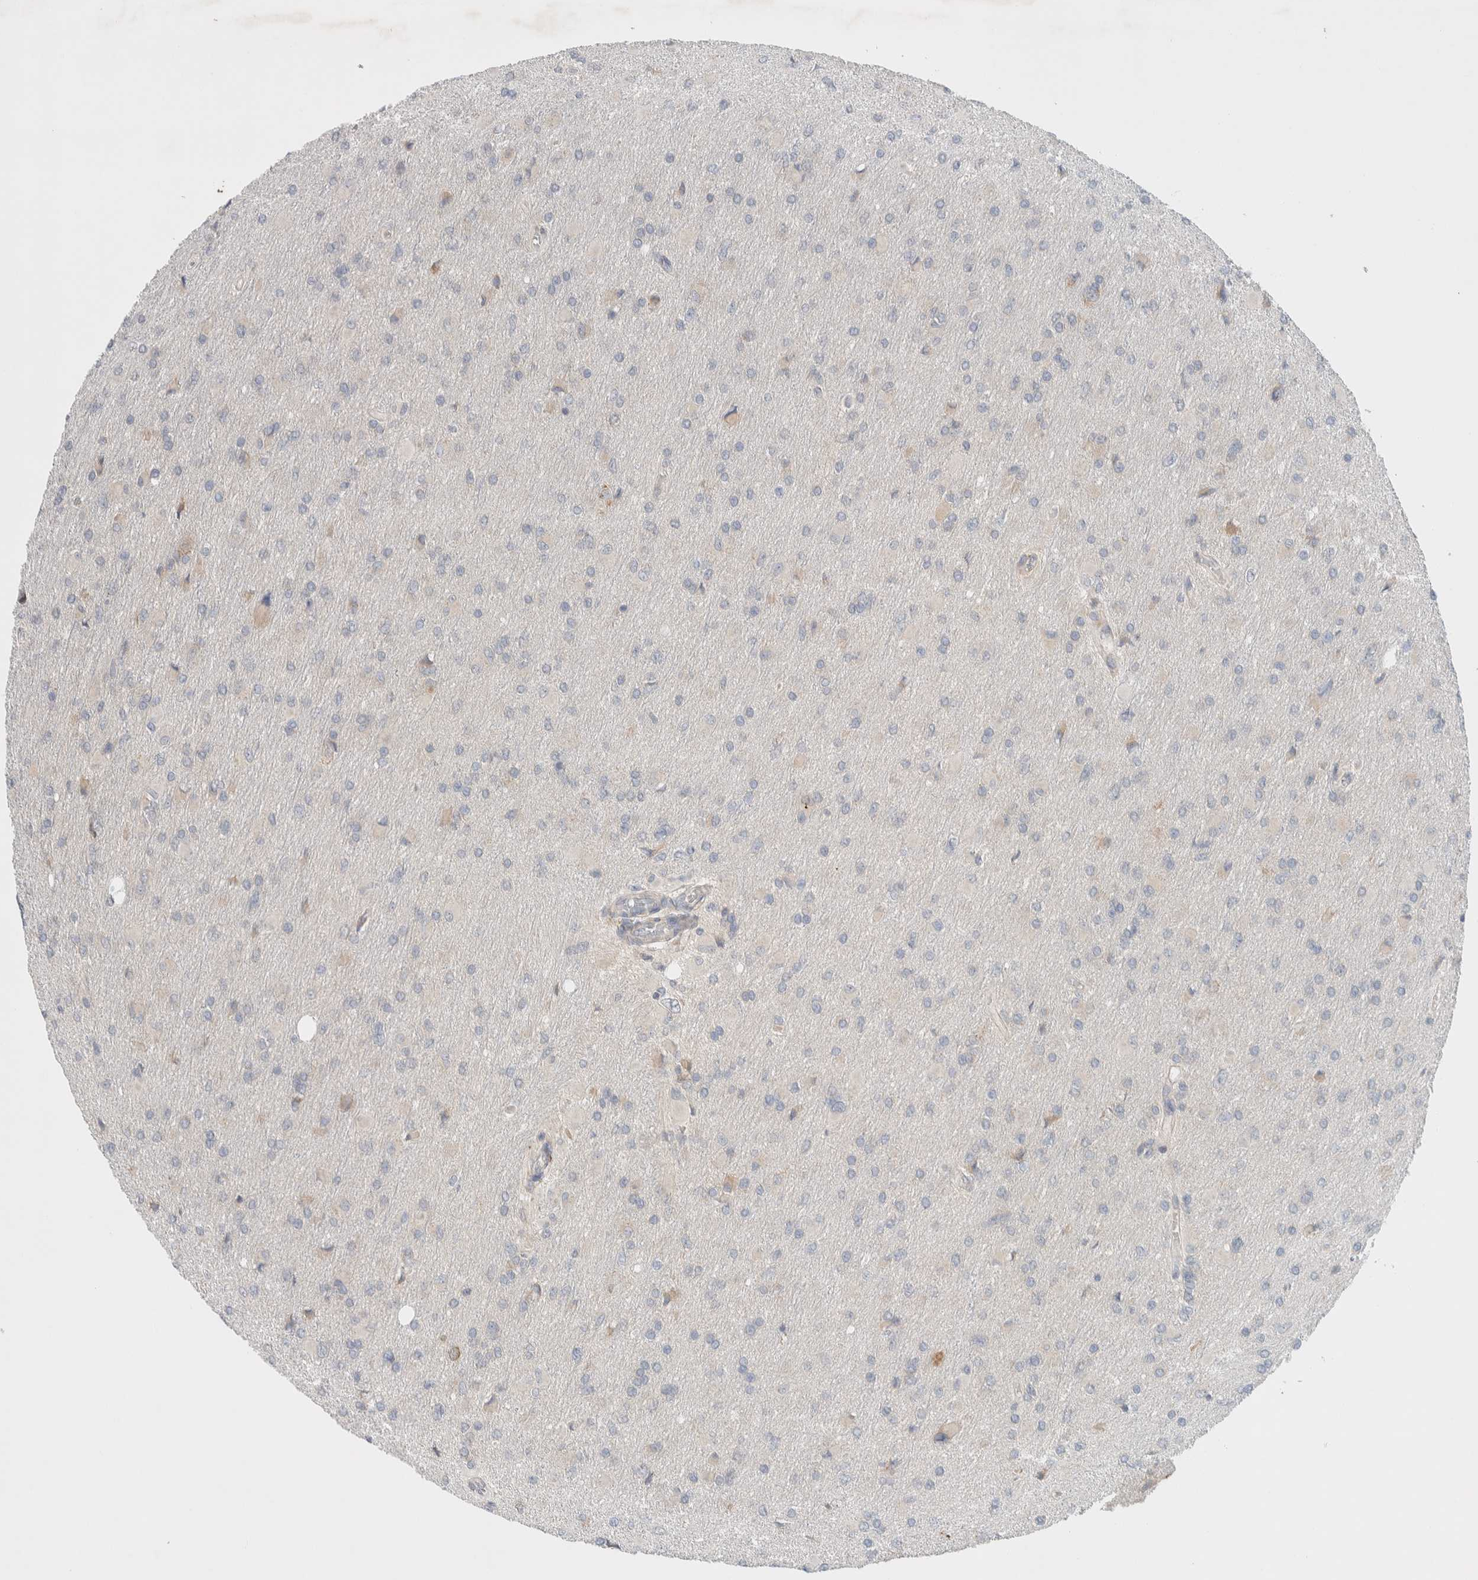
{"staining": {"intensity": "negative", "quantity": "none", "location": "none"}, "tissue": "glioma", "cell_type": "Tumor cells", "image_type": "cancer", "snomed": [{"axis": "morphology", "description": "Glioma, malignant, High grade"}, {"axis": "topography", "description": "Cerebral cortex"}], "caption": "Protein analysis of glioma shows no significant expression in tumor cells. The staining is performed using DAB (3,3'-diaminobenzidine) brown chromogen with nuclei counter-stained in using hematoxylin.", "gene": "ADCY8", "patient": {"sex": "female", "age": 36}}